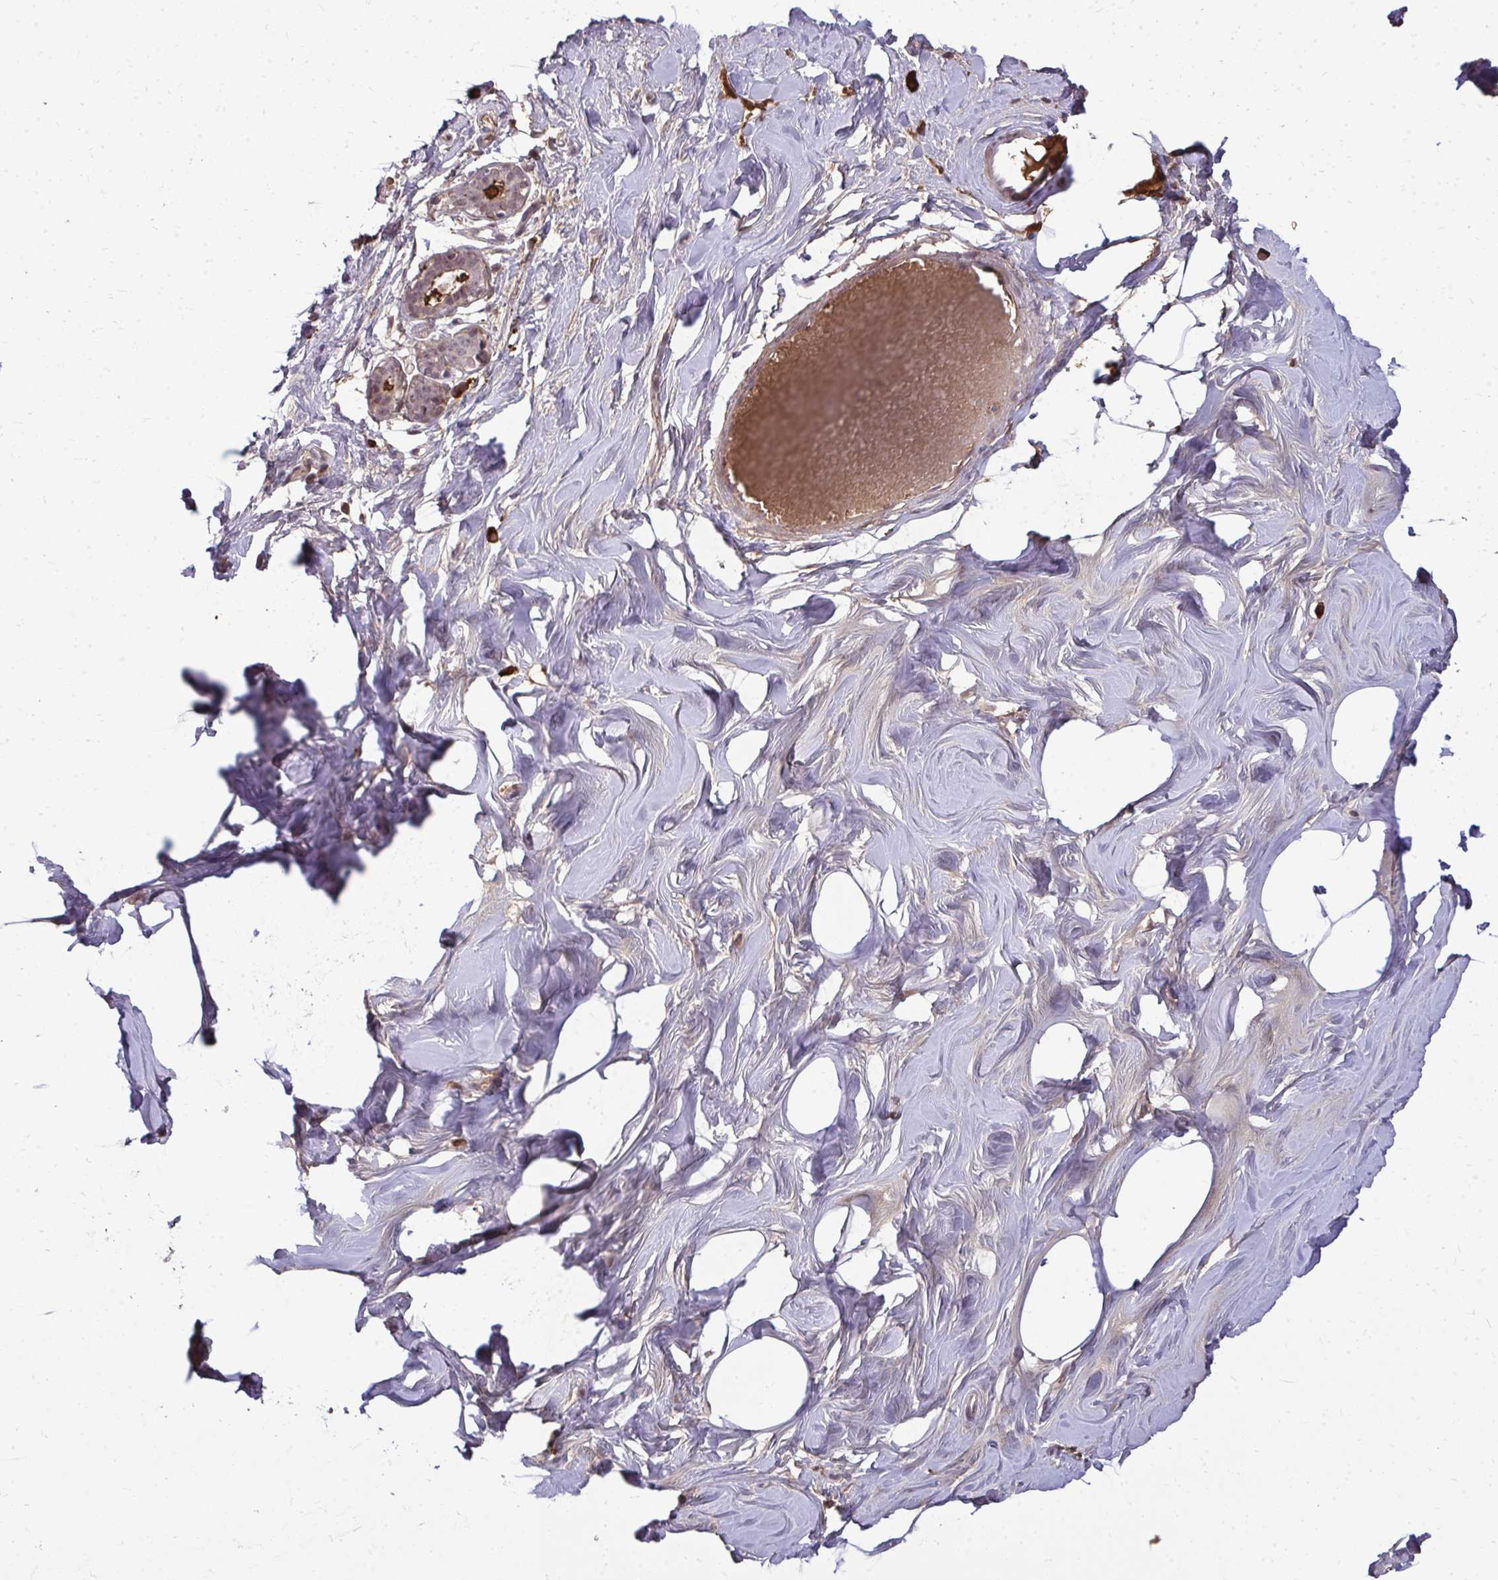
{"staining": {"intensity": "negative", "quantity": "none", "location": "none"}, "tissue": "breast", "cell_type": "Adipocytes", "image_type": "normal", "snomed": [{"axis": "morphology", "description": "Normal tissue, NOS"}, {"axis": "topography", "description": "Breast"}], "caption": "IHC image of benign breast: human breast stained with DAB (3,3'-diaminobenzidine) displays no significant protein positivity in adipocytes. Nuclei are stained in blue.", "gene": "ZSCAN9", "patient": {"sex": "female", "age": 27}}